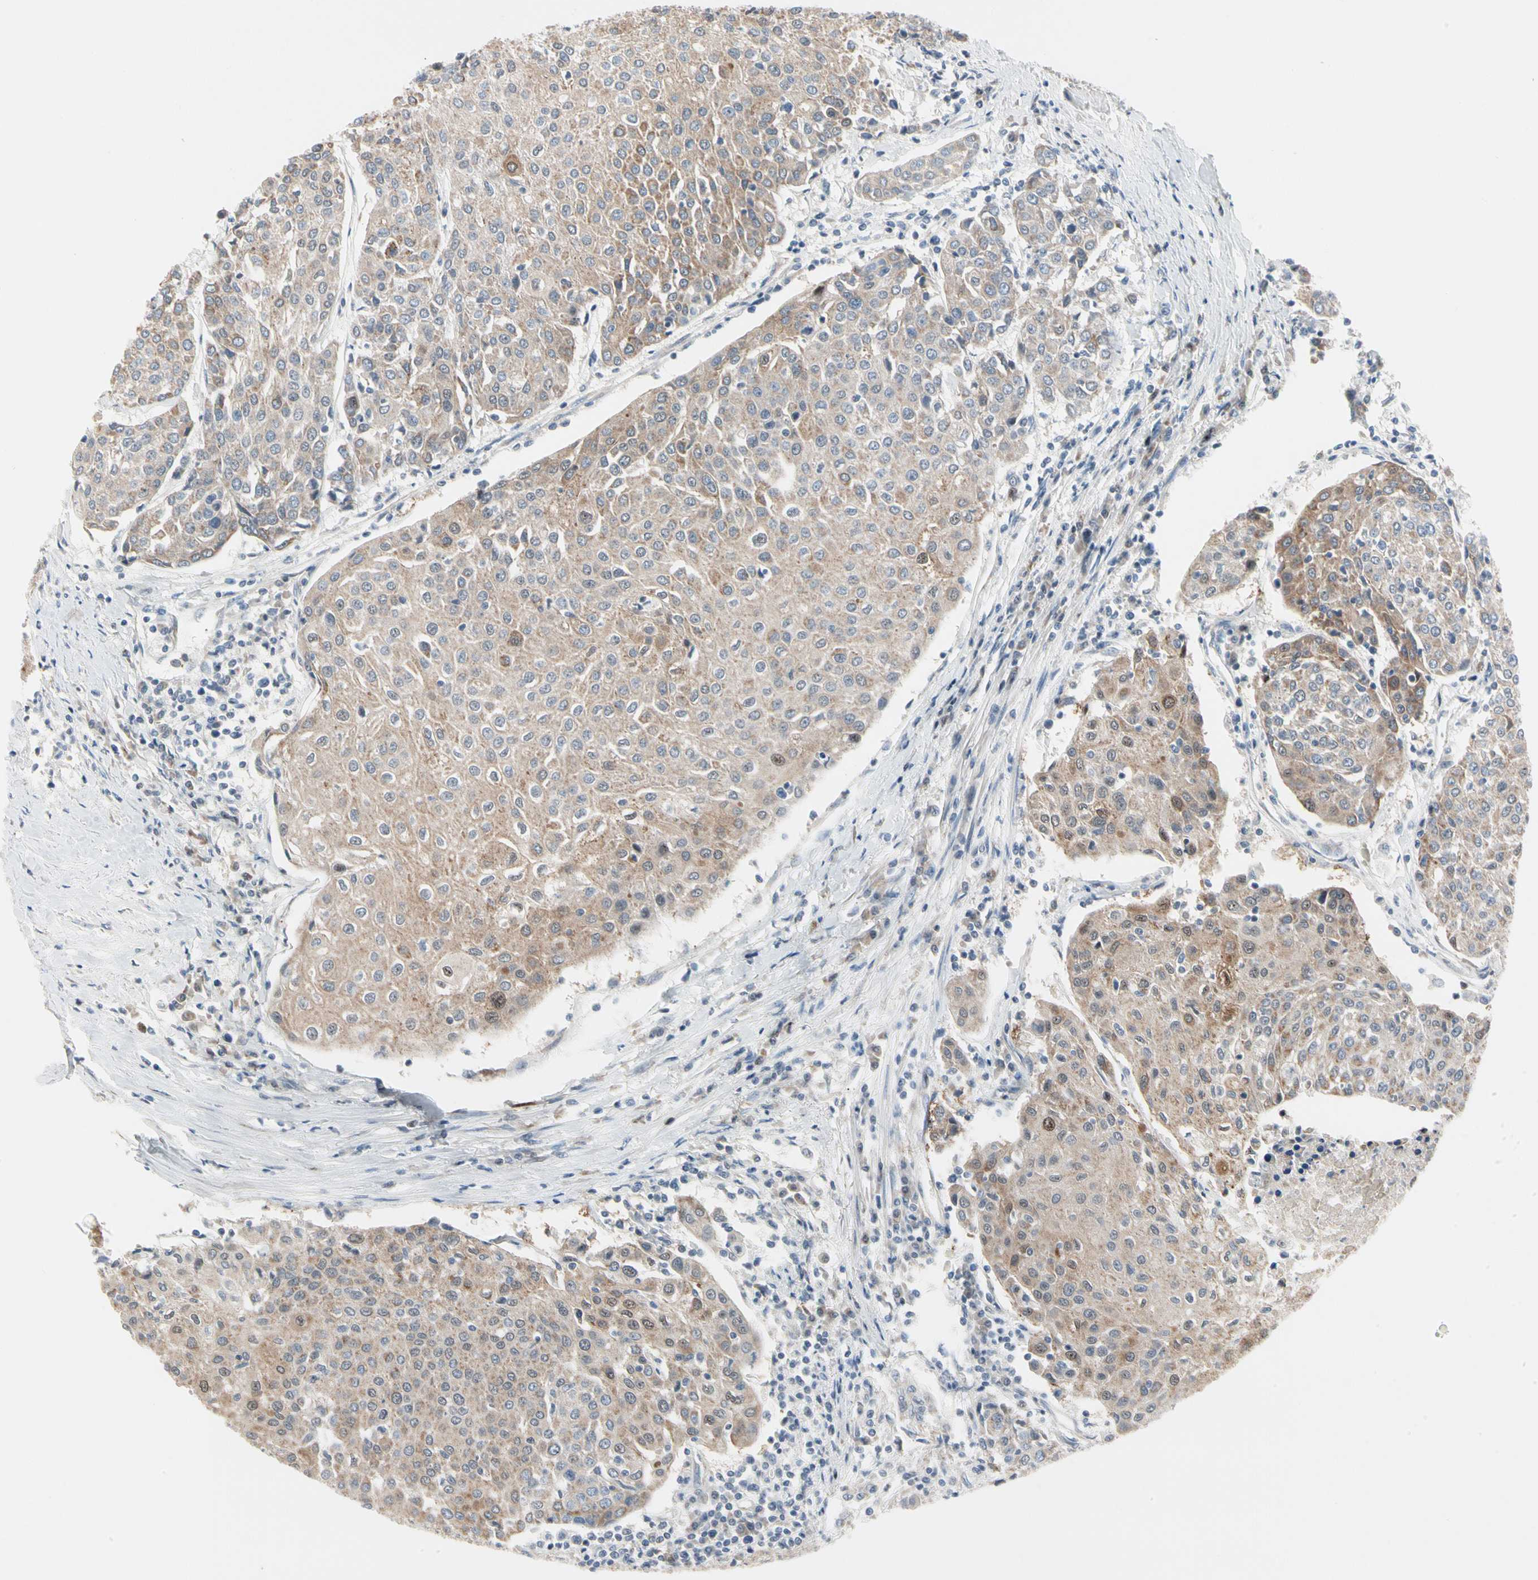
{"staining": {"intensity": "weak", "quantity": ">75%", "location": "cytoplasmic/membranous"}, "tissue": "urothelial cancer", "cell_type": "Tumor cells", "image_type": "cancer", "snomed": [{"axis": "morphology", "description": "Urothelial carcinoma, High grade"}, {"axis": "topography", "description": "Urinary bladder"}], "caption": "This micrograph reveals immunohistochemistry staining of human urothelial carcinoma (high-grade), with low weak cytoplasmic/membranous positivity in about >75% of tumor cells.", "gene": "MARK1", "patient": {"sex": "female", "age": 85}}